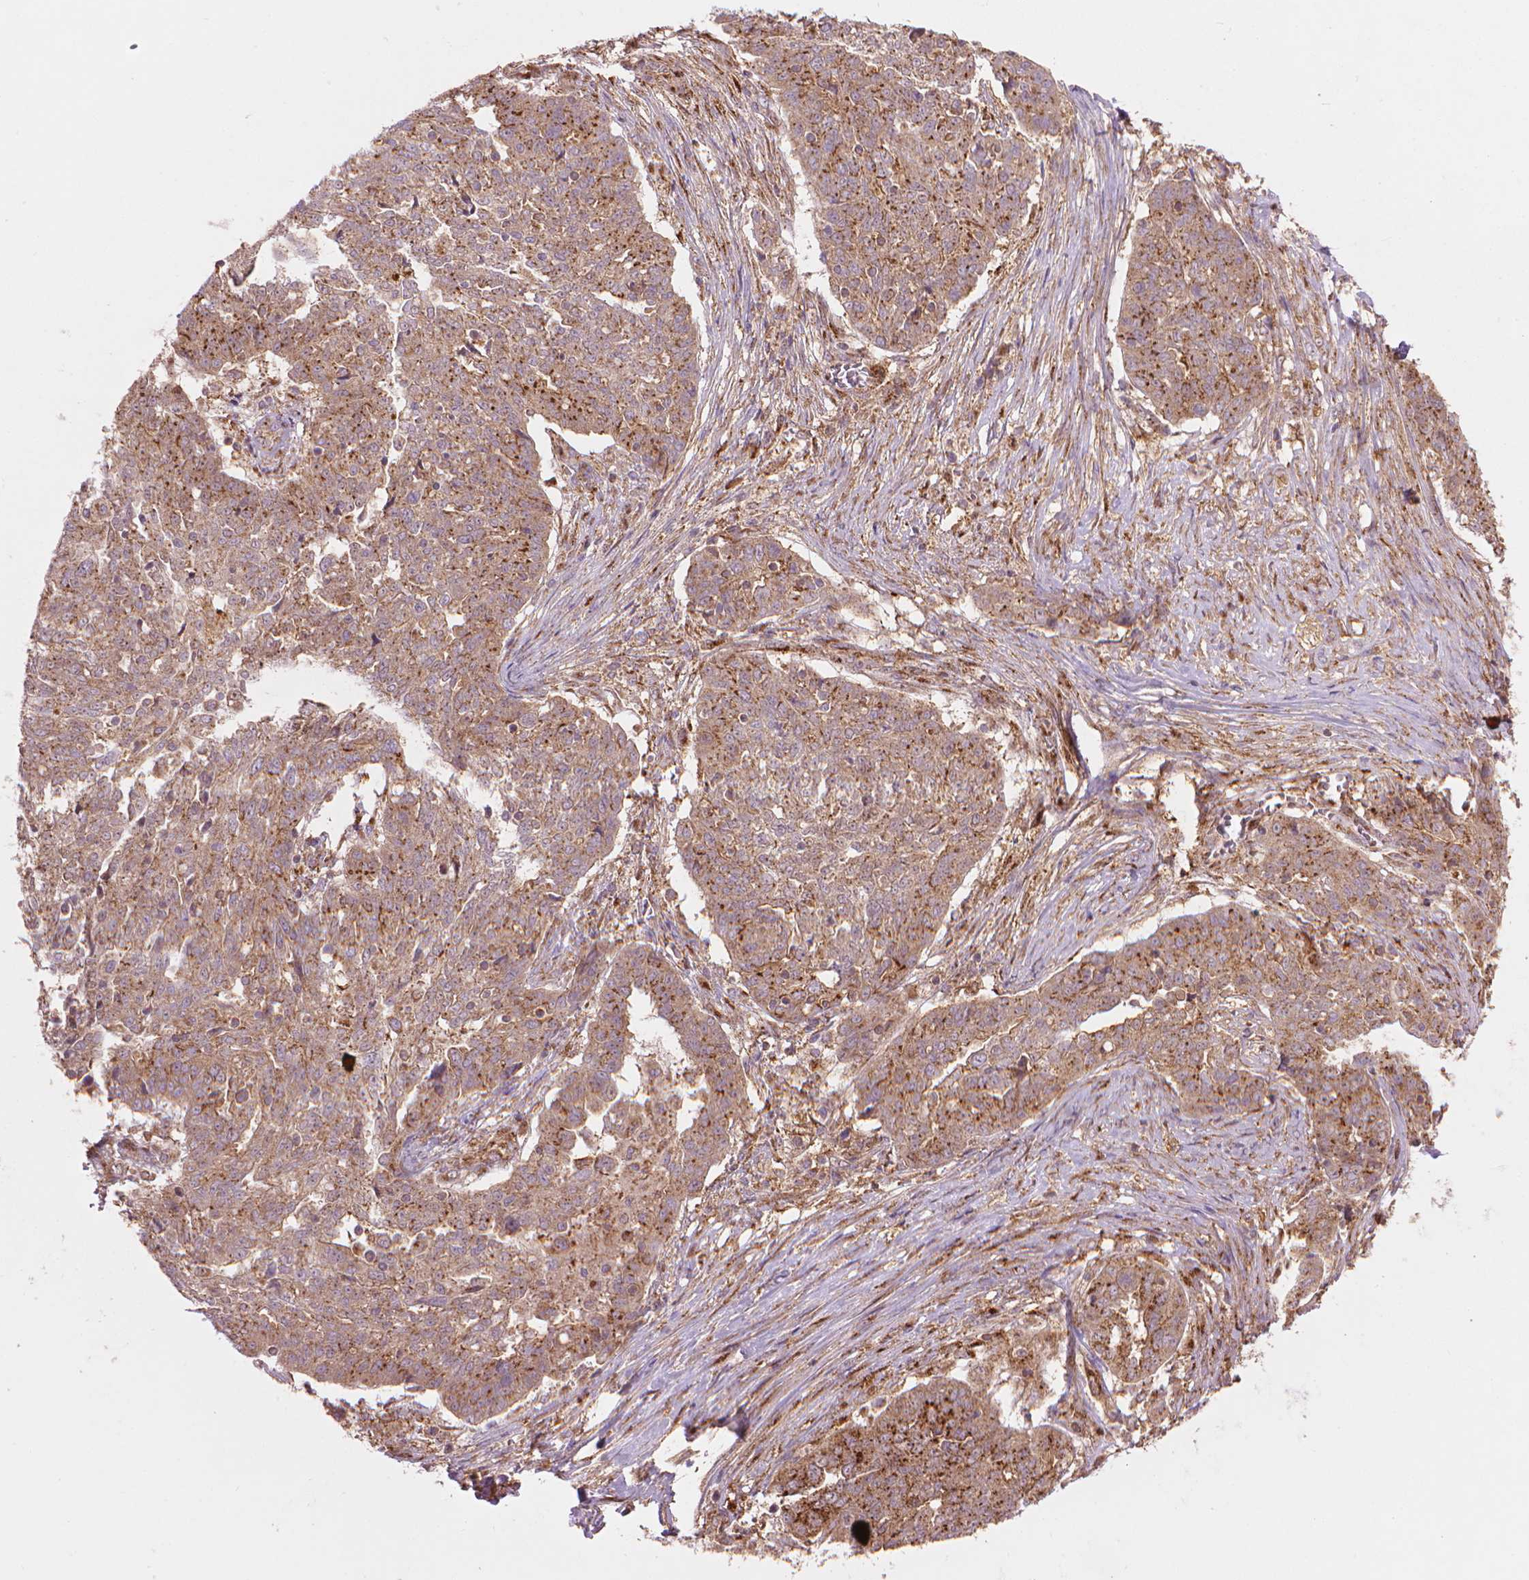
{"staining": {"intensity": "moderate", "quantity": "25%-75%", "location": "cytoplasmic/membranous"}, "tissue": "ovarian cancer", "cell_type": "Tumor cells", "image_type": "cancer", "snomed": [{"axis": "morphology", "description": "Cystadenocarcinoma, serous, NOS"}, {"axis": "topography", "description": "Ovary"}], "caption": "Protein analysis of ovarian serous cystadenocarcinoma tissue shows moderate cytoplasmic/membranous expression in approximately 25%-75% of tumor cells. The protein is shown in brown color, while the nuclei are stained blue.", "gene": "VARS2", "patient": {"sex": "female", "age": 67}}